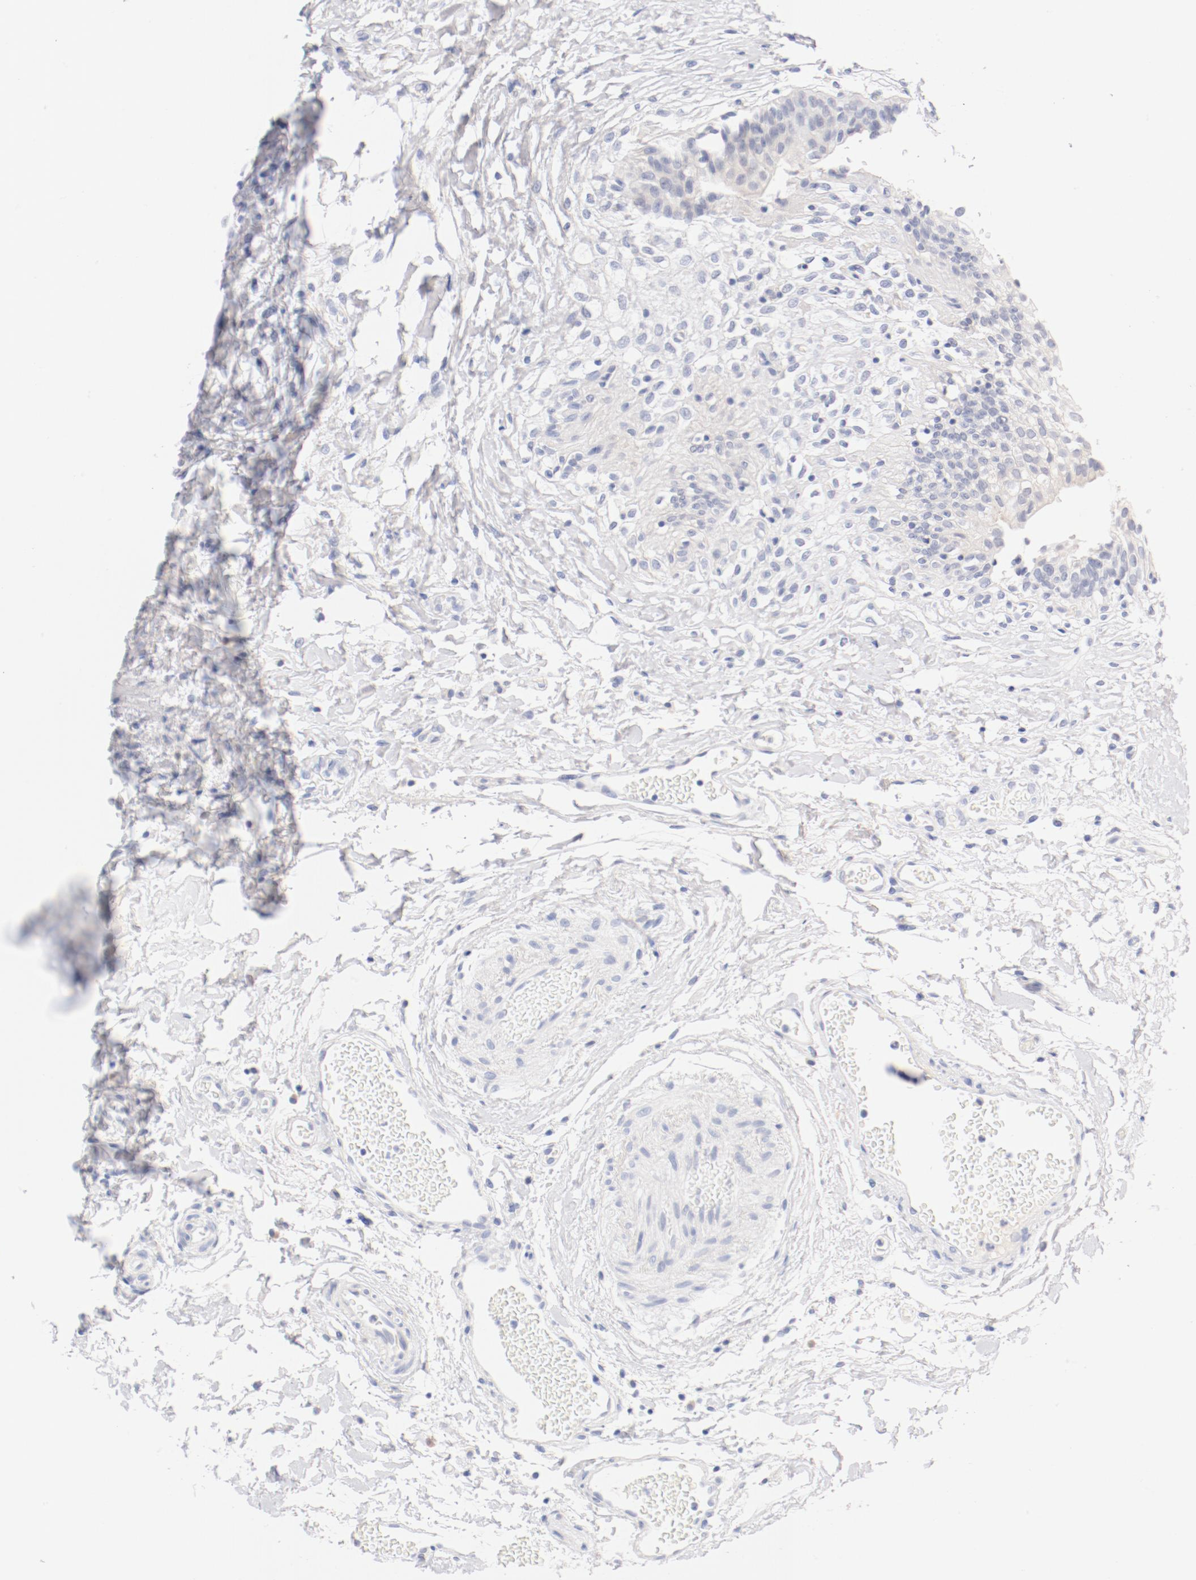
{"staining": {"intensity": "weak", "quantity": ">75%", "location": "cytoplasmic/membranous"}, "tissue": "urinary bladder", "cell_type": "Urothelial cells", "image_type": "normal", "snomed": [{"axis": "morphology", "description": "Normal tissue, NOS"}, {"axis": "topography", "description": "Urinary bladder"}], "caption": "DAB (3,3'-diaminobenzidine) immunohistochemical staining of unremarkable human urinary bladder exhibits weak cytoplasmic/membranous protein expression in approximately >75% of urothelial cells.", "gene": "HOMER1", "patient": {"sex": "female", "age": 80}}